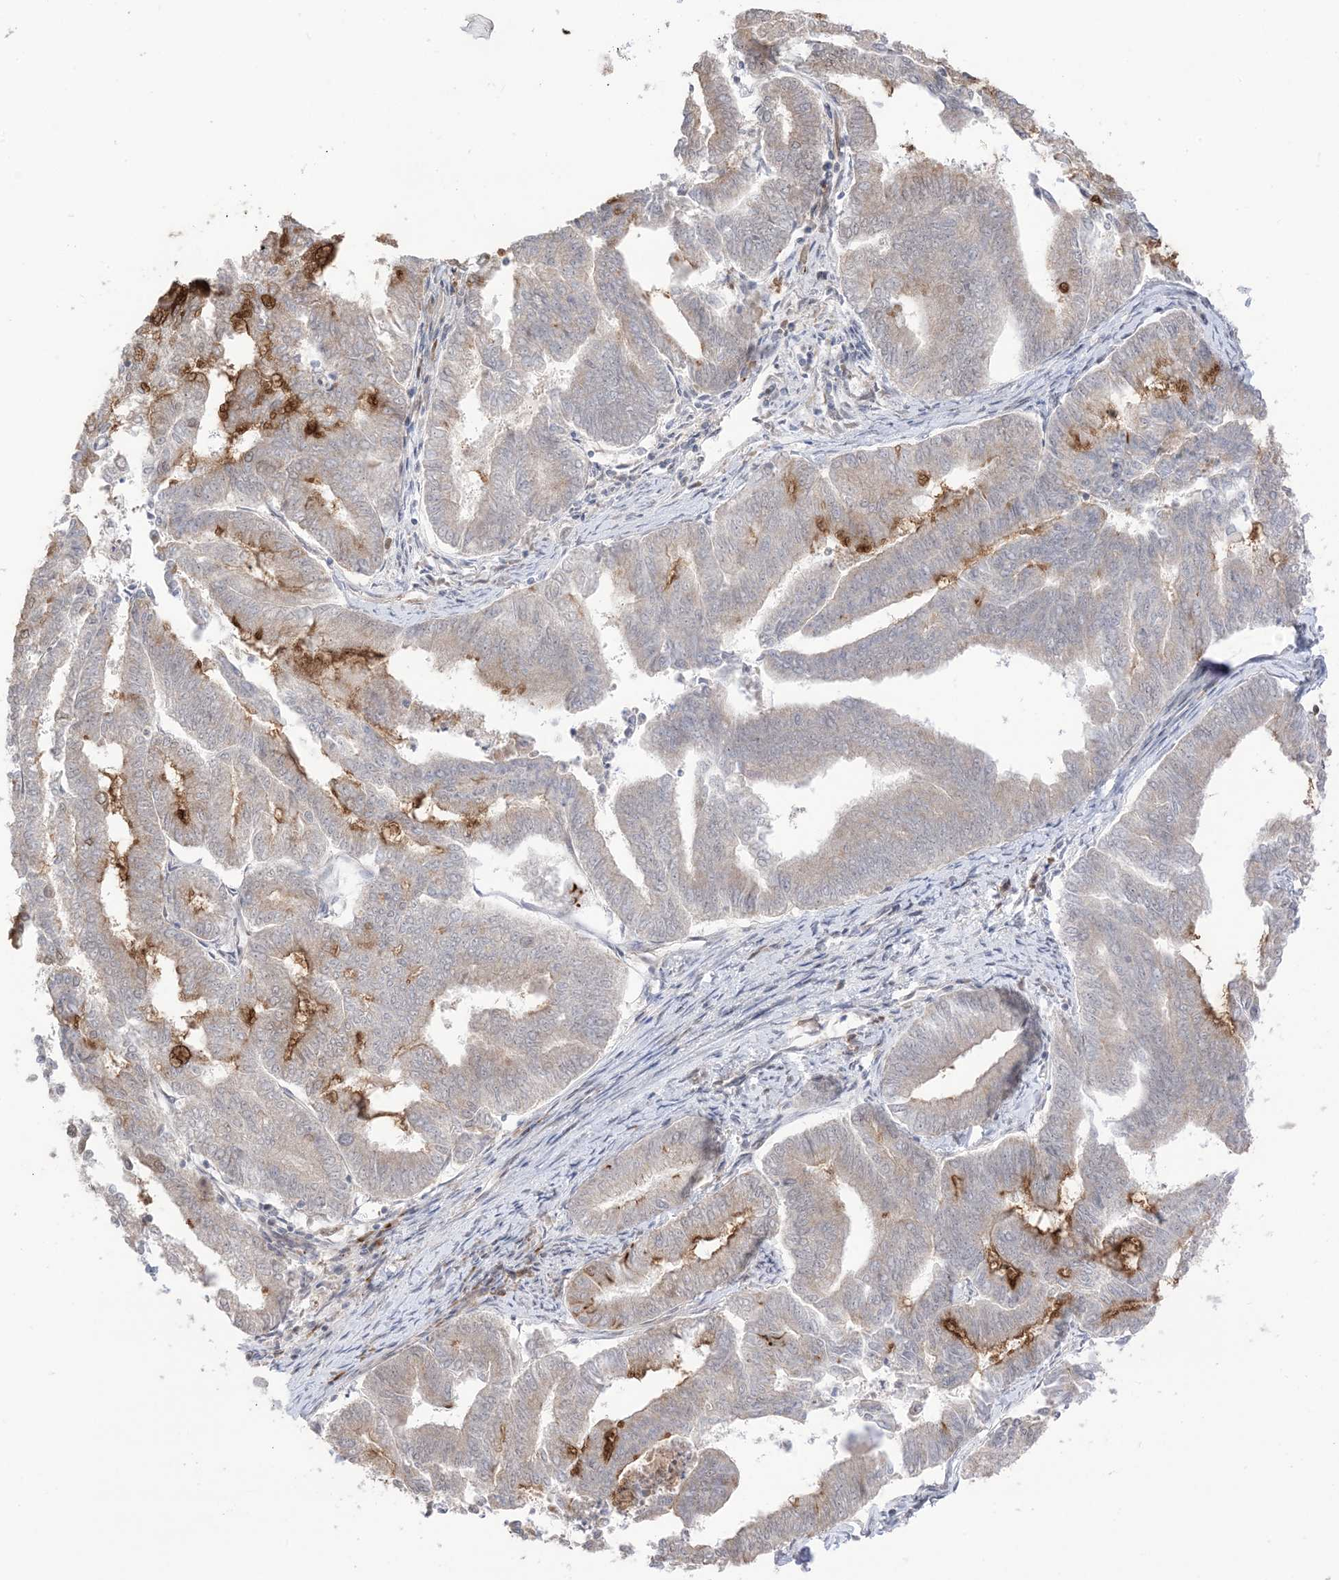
{"staining": {"intensity": "strong", "quantity": "<25%", "location": "cytoplasmic/membranous"}, "tissue": "endometrial cancer", "cell_type": "Tumor cells", "image_type": "cancer", "snomed": [{"axis": "morphology", "description": "Adenocarcinoma, NOS"}, {"axis": "topography", "description": "Endometrium"}], "caption": "Endometrial cancer (adenocarcinoma) was stained to show a protein in brown. There is medium levels of strong cytoplasmic/membranous positivity in about <25% of tumor cells.", "gene": "UBE2E2", "patient": {"sex": "female", "age": 79}}